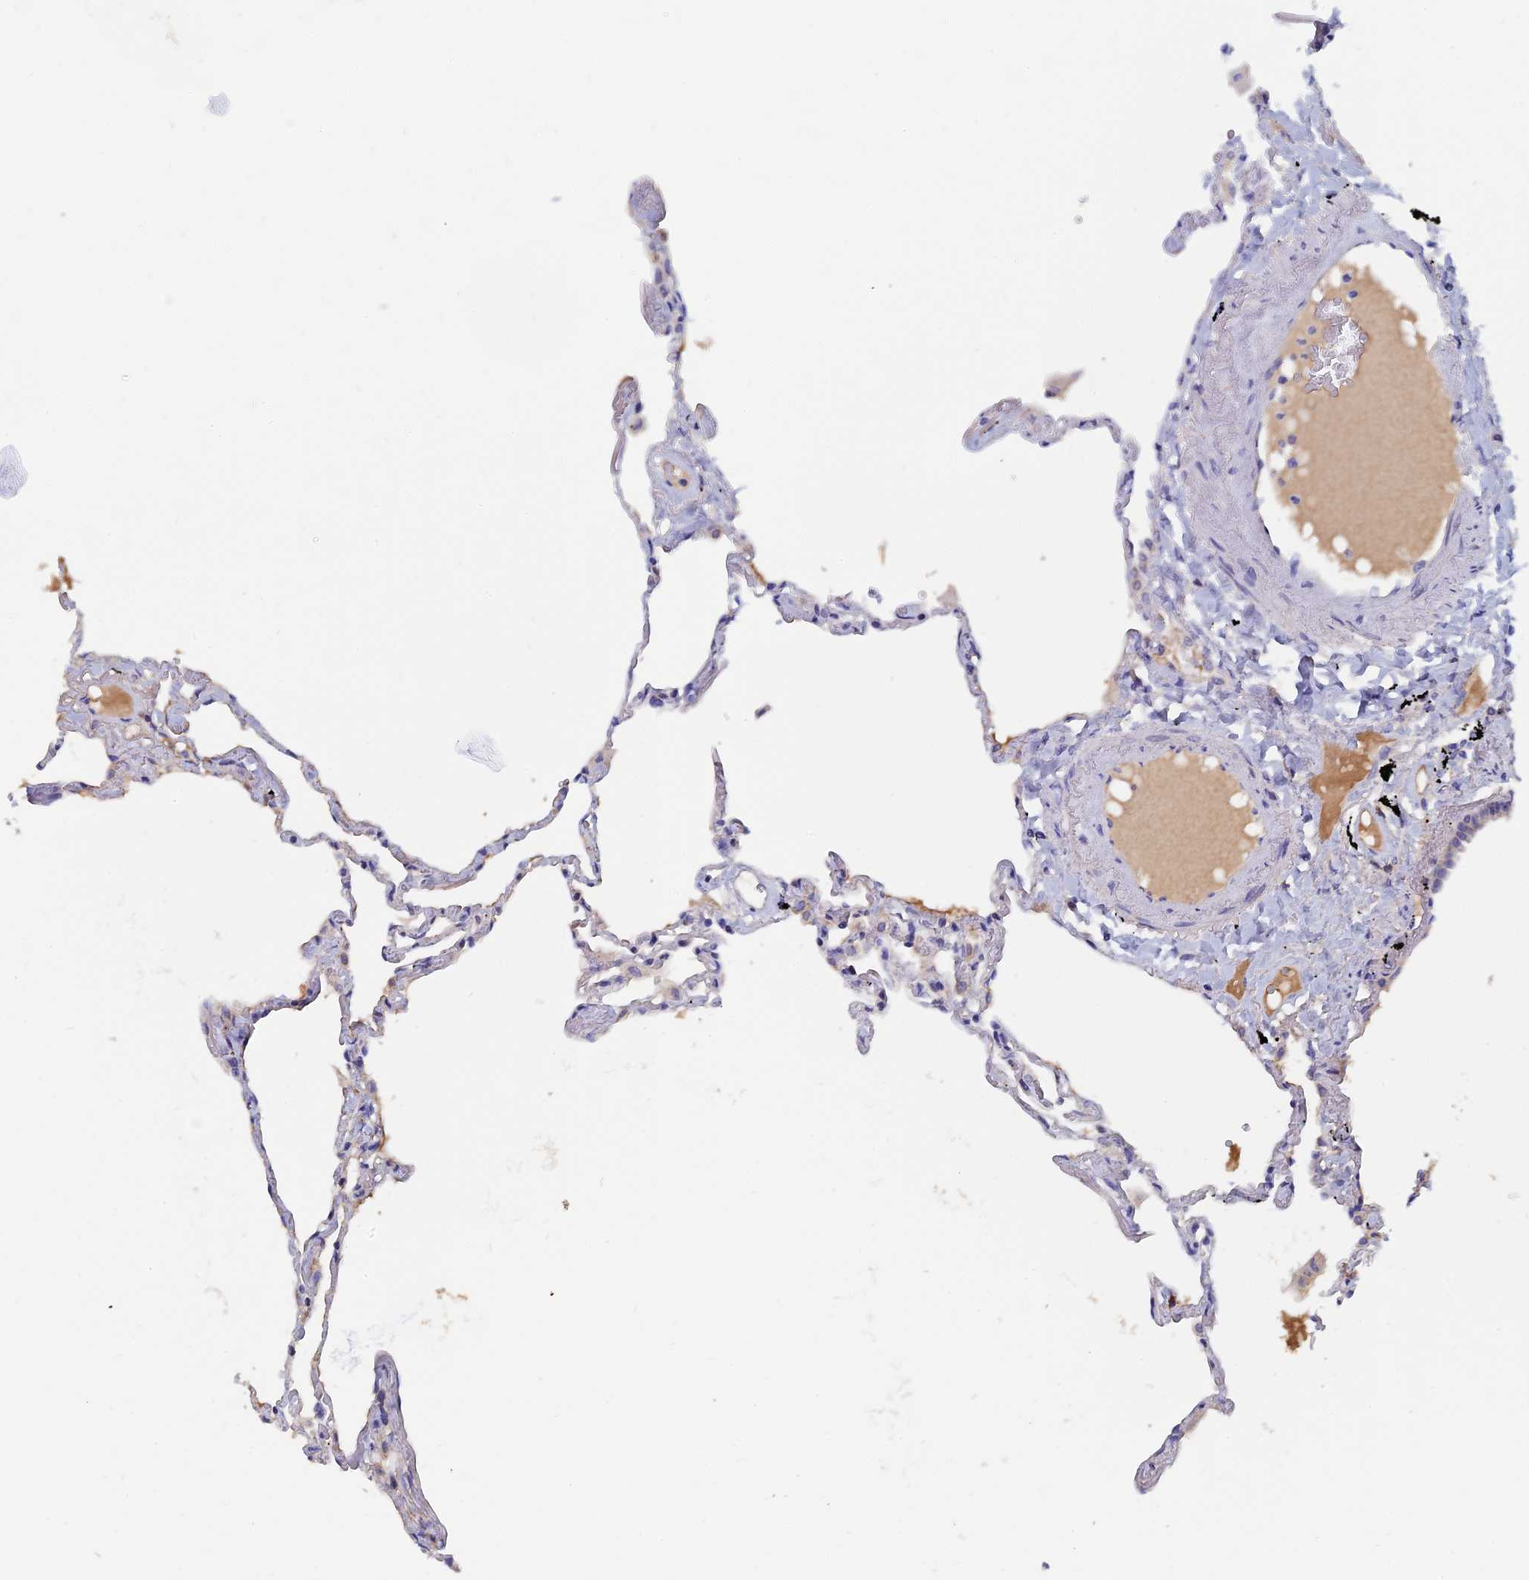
{"staining": {"intensity": "weak", "quantity": "25%-75%", "location": "cytoplasmic/membranous"}, "tissue": "lung", "cell_type": "Alveolar cells", "image_type": "normal", "snomed": [{"axis": "morphology", "description": "Normal tissue, NOS"}, {"axis": "topography", "description": "Lung"}], "caption": "Human lung stained with a brown dye reveals weak cytoplasmic/membranous positive positivity in about 25%-75% of alveolar cells.", "gene": "SLC33A1", "patient": {"sex": "female", "age": 67}}